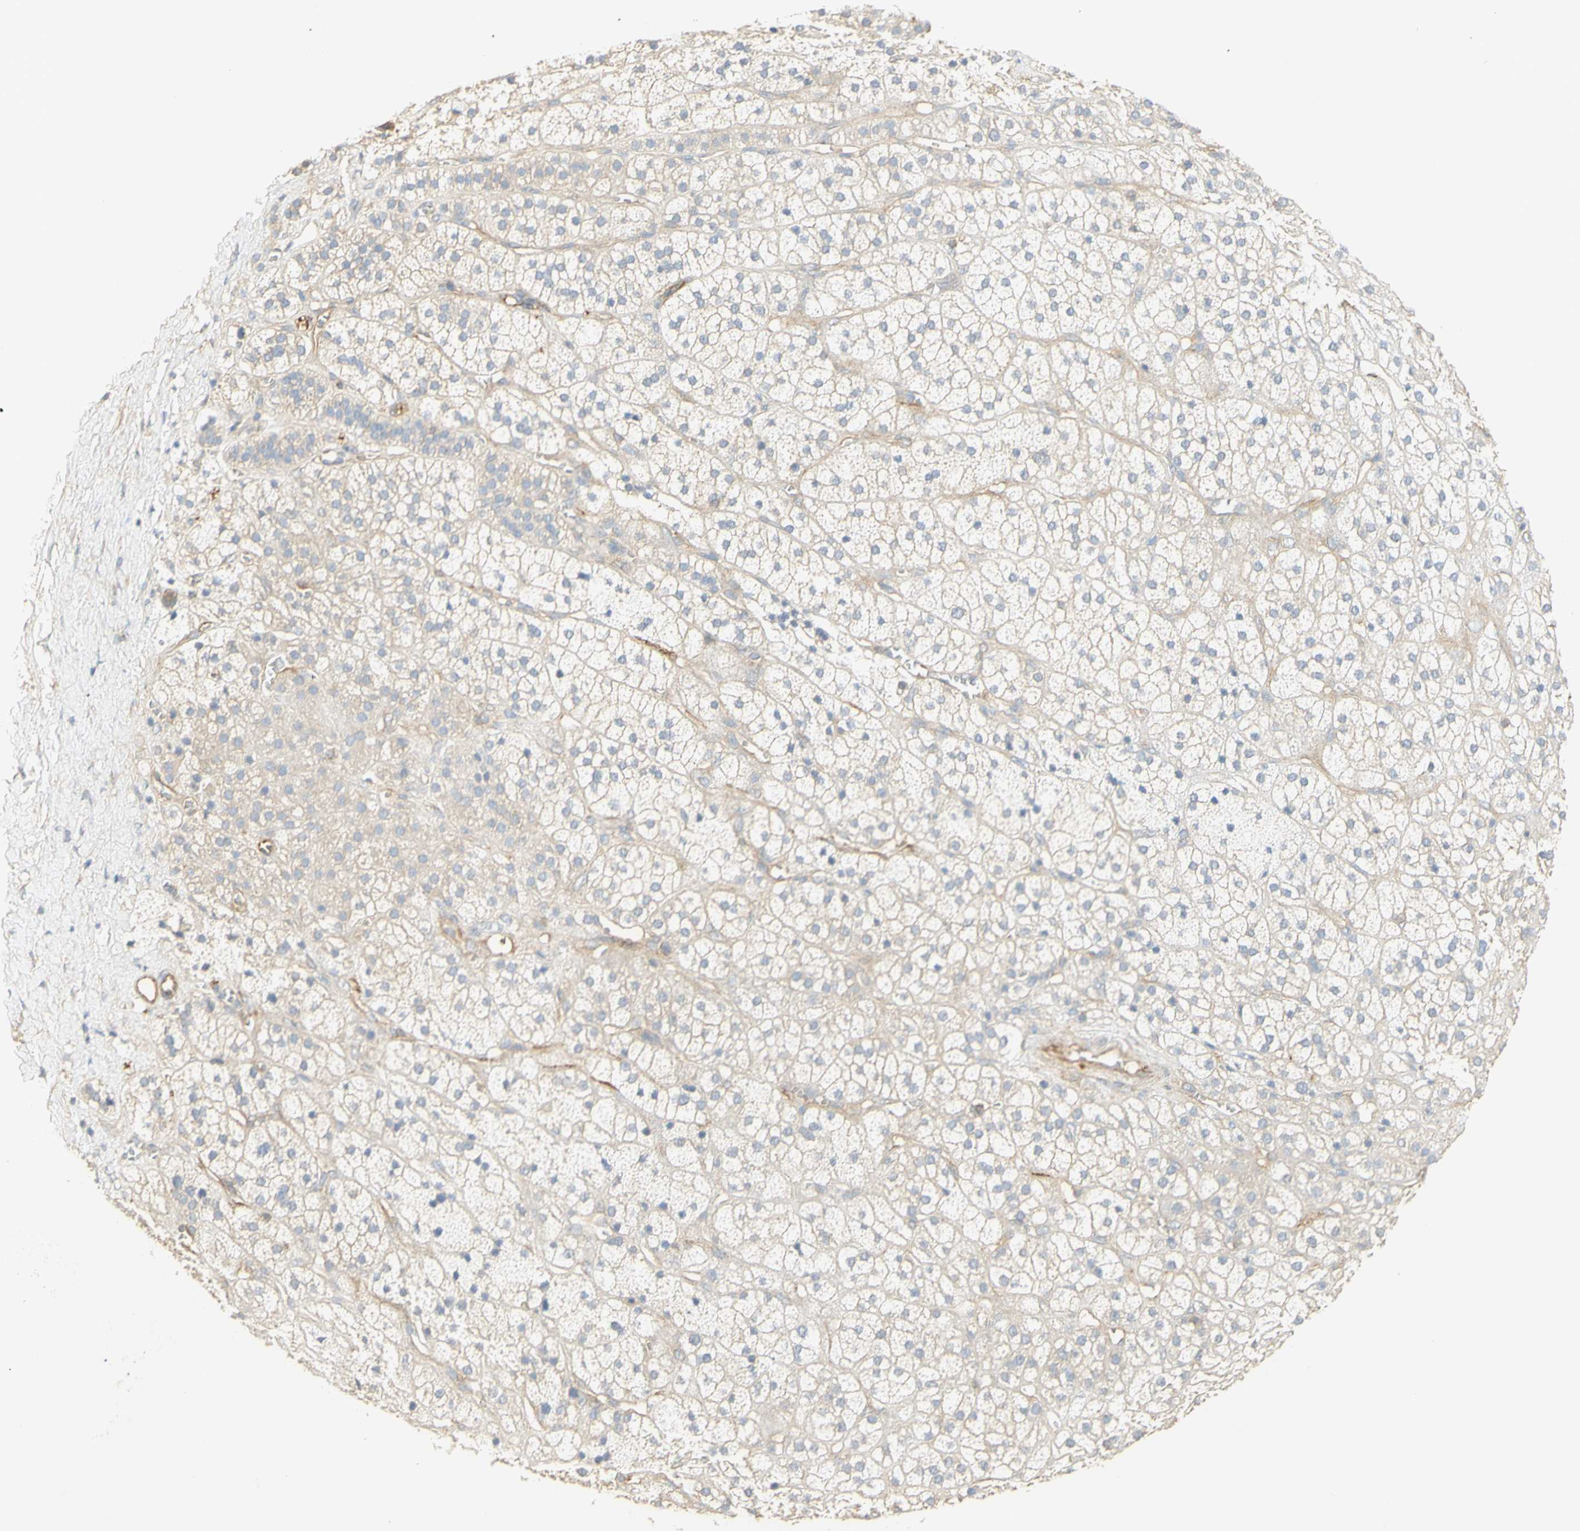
{"staining": {"intensity": "weak", "quantity": "25%-75%", "location": "cytoplasmic/membranous"}, "tissue": "adrenal gland", "cell_type": "Glandular cells", "image_type": "normal", "snomed": [{"axis": "morphology", "description": "Normal tissue, NOS"}, {"axis": "topography", "description": "Adrenal gland"}], "caption": "Immunohistochemistry histopathology image of benign adrenal gland: adrenal gland stained using immunohistochemistry (IHC) exhibits low levels of weak protein expression localized specifically in the cytoplasmic/membranous of glandular cells, appearing as a cytoplasmic/membranous brown color.", "gene": "KCNE4", "patient": {"sex": "male", "age": 56}}